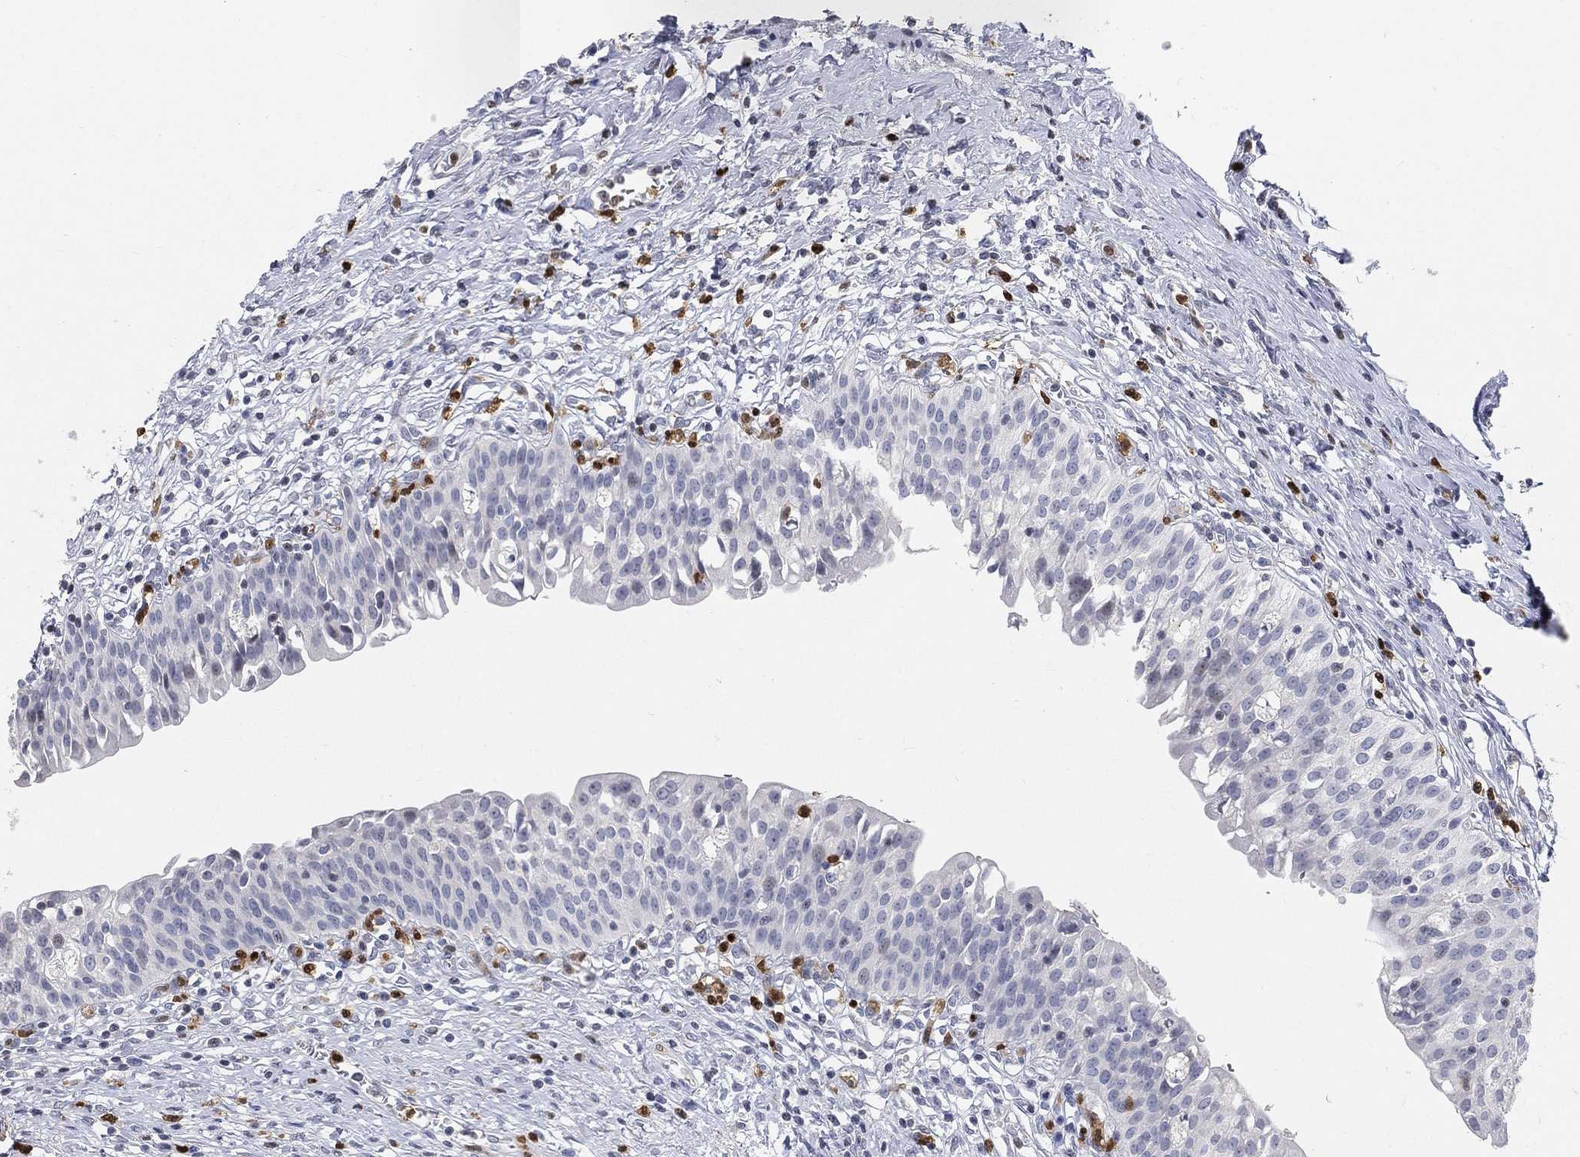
{"staining": {"intensity": "negative", "quantity": "none", "location": "none"}, "tissue": "urinary bladder", "cell_type": "Urothelial cells", "image_type": "normal", "snomed": [{"axis": "morphology", "description": "Normal tissue, NOS"}, {"axis": "topography", "description": "Urinary bladder"}], "caption": "IHC histopathology image of benign human urinary bladder stained for a protein (brown), which shows no staining in urothelial cells.", "gene": "ARG1", "patient": {"sex": "male", "age": 76}}